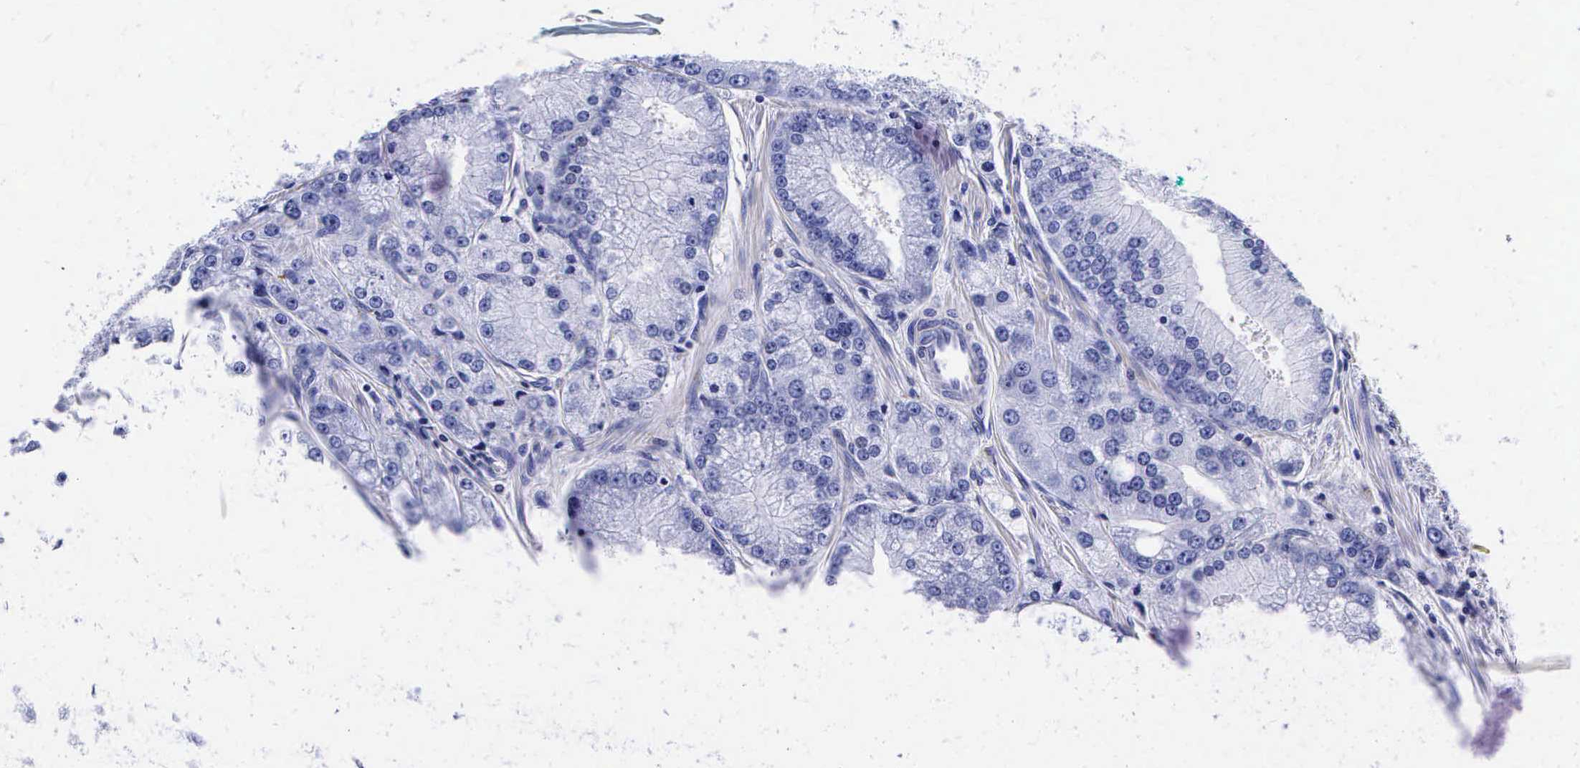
{"staining": {"intensity": "negative", "quantity": "none", "location": "none"}, "tissue": "prostate cancer", "cell_type": "Tumor cells", "image_type": "cancer", "snomed": [{"axis": "morphology", "description": "Adenocarcinoma, Medium grade"}, {"axis": "topography", "description": "Prostate"}], "caption": "Tumor cells are negative for brown protein staining in adenocarcinoma (medium-grade) (prostate). (DAB IHC with hematoxylin counter stain).", "gene": "ENO2", "patient": {"sex": "male", "age": 72}}